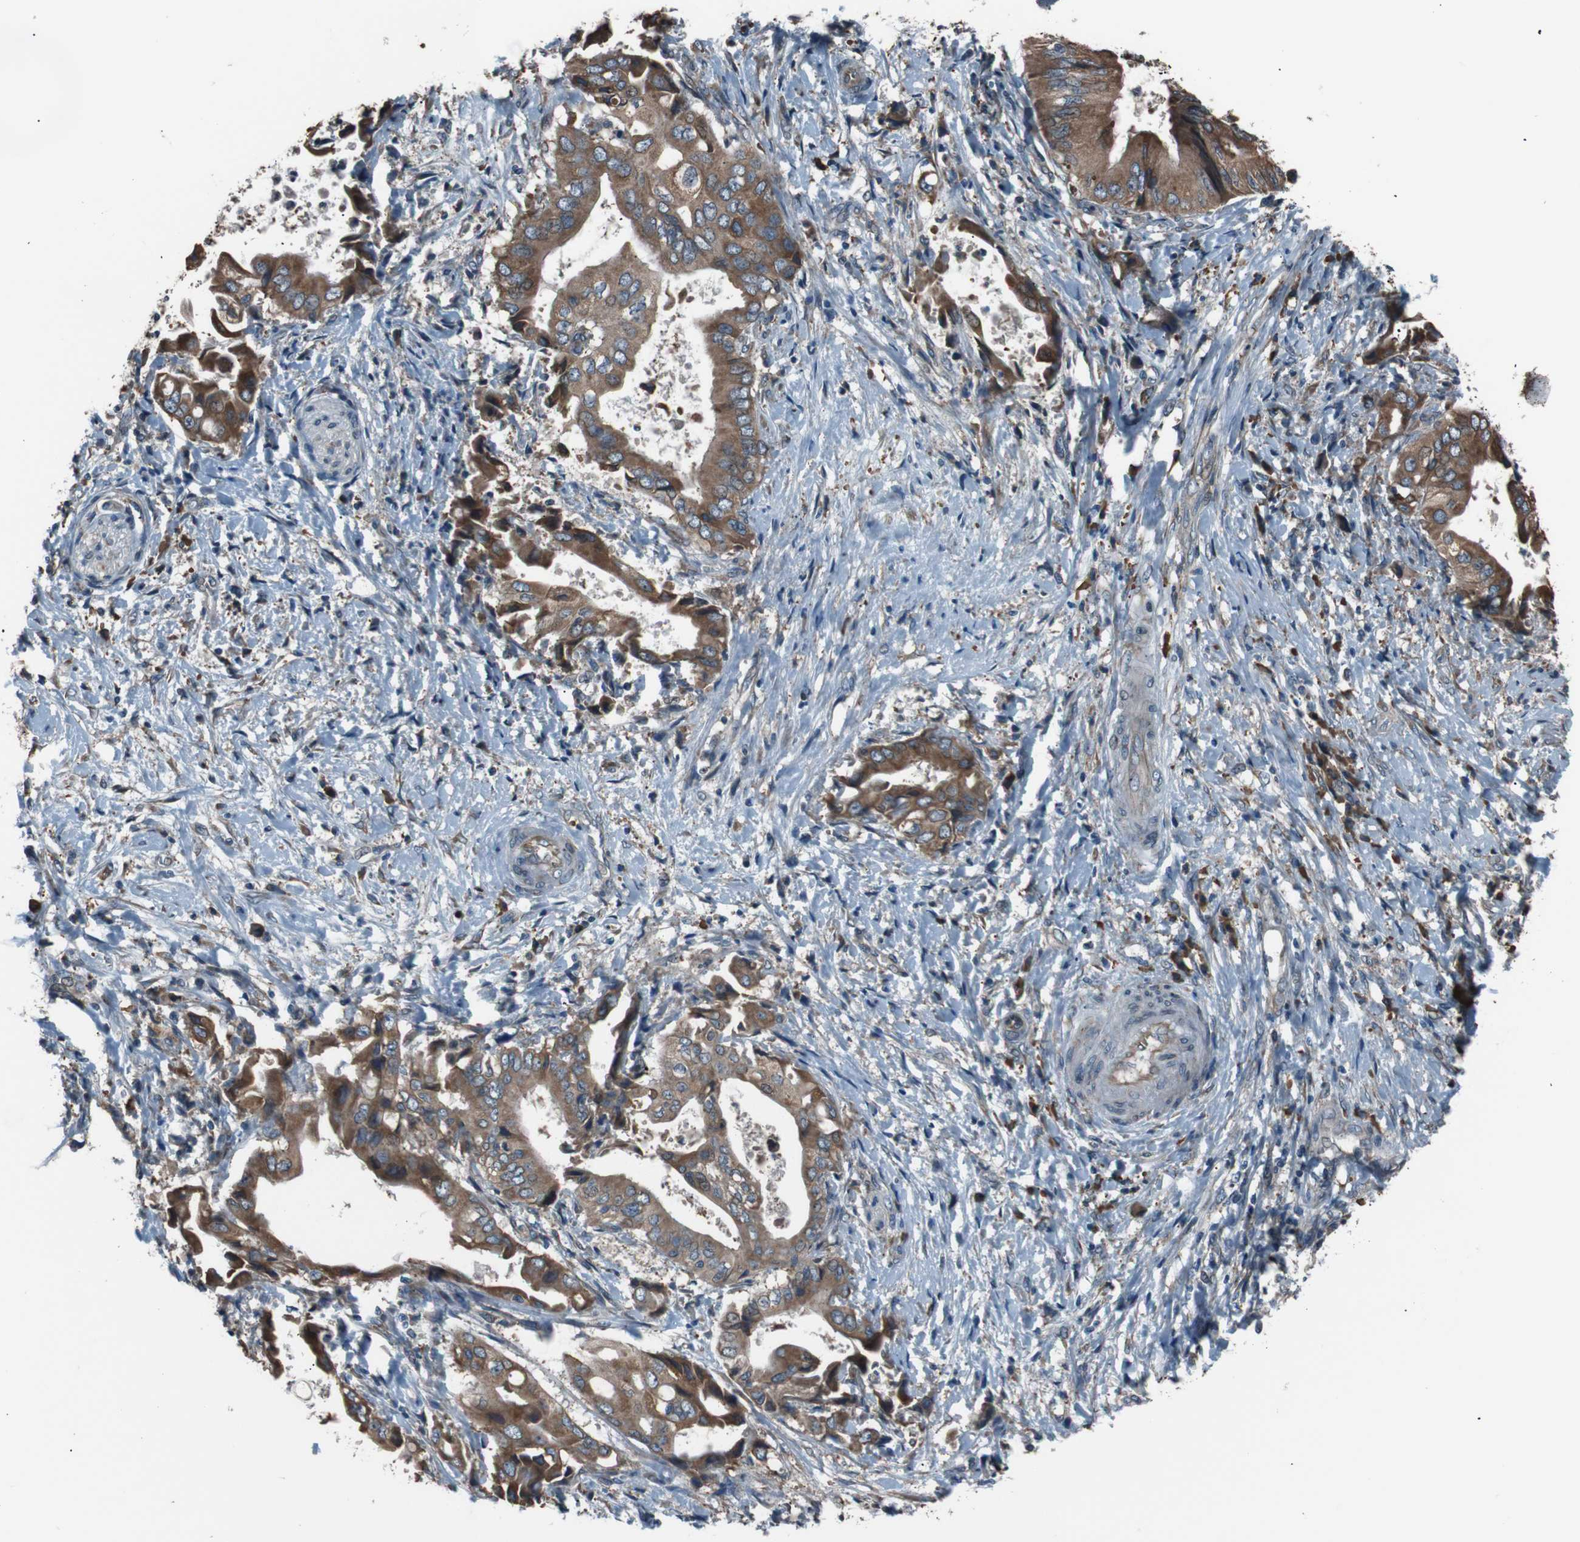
{"staining": {"intensity": "moderate", "quantity": ">75%", "location": "cytoplasmic/membranous"}, "tissue": "liver cancer", "cell_type": "Tumor cells", "image_type": "cancer", "snomed": [{"axis": "morphology", "description": "Cholangiocarcinoma"}, {"axis": "topography", "description": "Liver"}], "caption": "The histopathology image displays immunohistochemical staining of liver cholangiocarcinoma. There is moderate cytoplasmic/membranous staining is present in approximately >75% of tumor cells.", "gene": "SIGMAR1", "patient": {"sex": "male", "age": 58}}